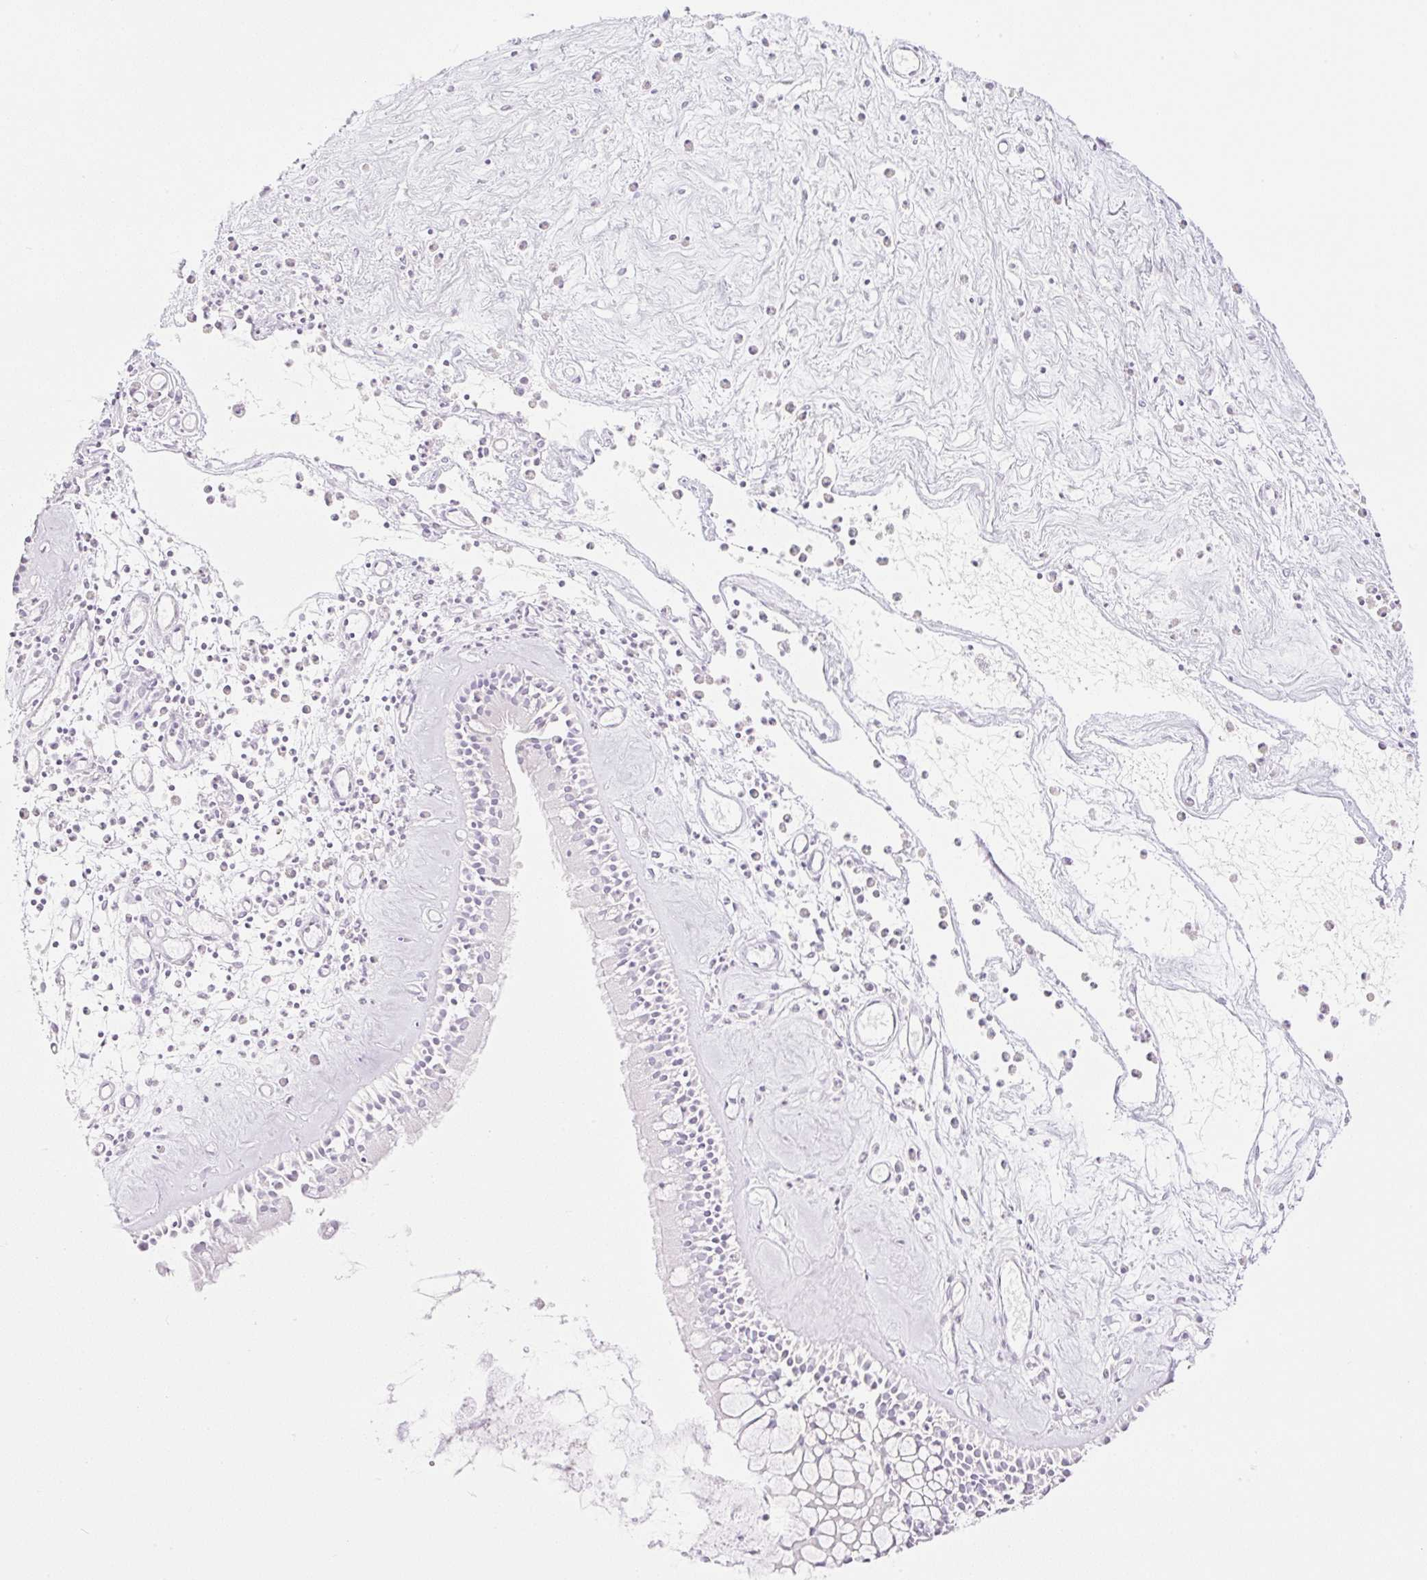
{"staining": {"intensity": "negative", "quantity": "none", "location": "none"}, "tissue": "nasopharynx", "cell_type": "Respiratory epithelial cells", "image_type": "normal", "snomed": [{"axis": "morphology", "description": "Normal tissue, NOS"}, {"axis": "morphology", "description": "Inflammation, NOS"}, {"axis": "topography", "description": "Nasopharynx"}], "caption": "High power microscopy micrograph of an immunohistochemistry (IHC) image of normal nasopharynx, revealing no significant staining in respiratory epithelial cells.", "gene": "SPRR4", "patient": {"sex": "male", "age": 61}}